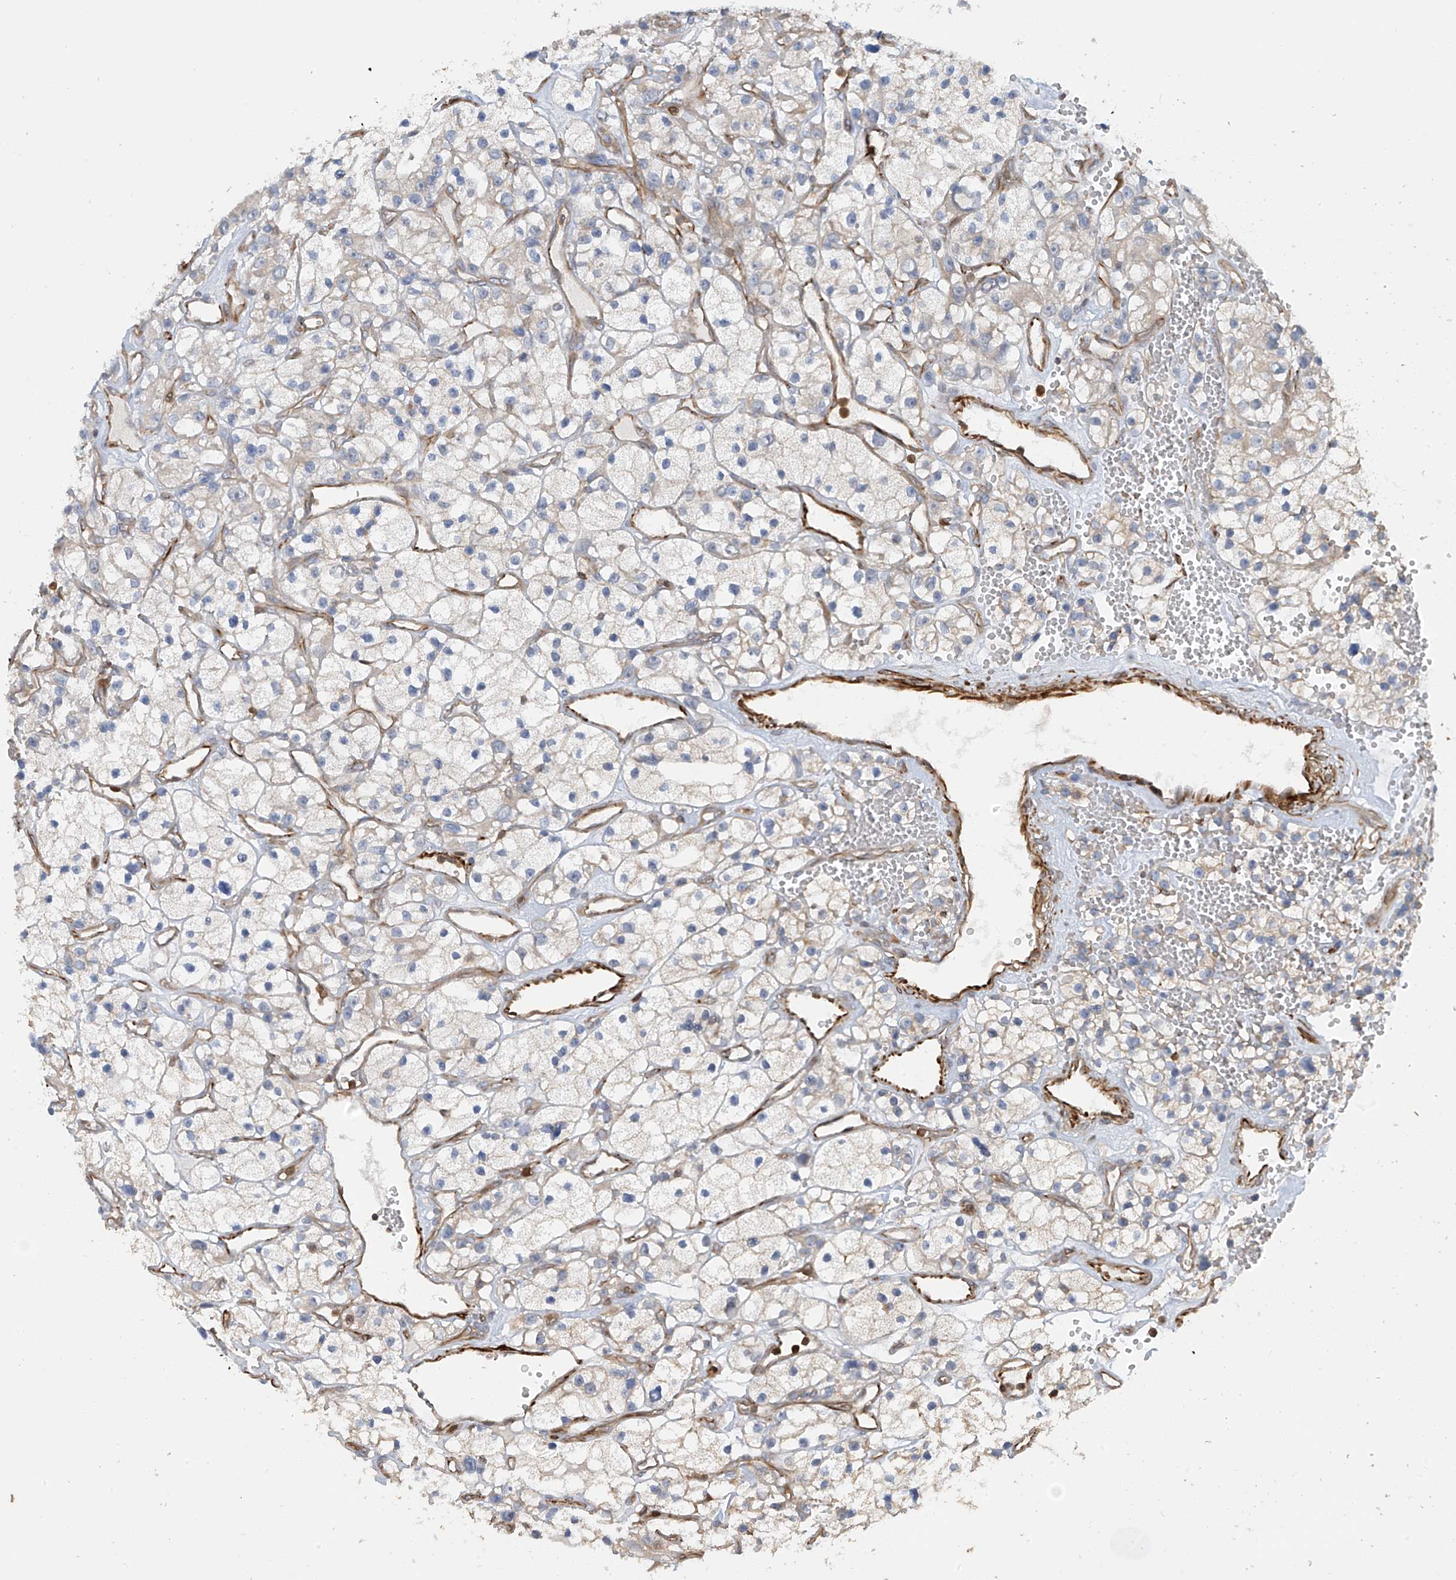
{"staining": {"intensity": "weak", "quantity": "<25%", "location": "cytoplasmic/membranous"}, "tissue": "renal cancer", "cell_type": "Tumor cells", "image_type": "cancer", "snomed": [{"axis": "morphology", "description": "Adenocarcinoma, NOS"}, {"axis": "topography", "description": "Kidney"}], "caption": "Renal cancer was stained to show a protein in brown. There is no significant staining in tumor cells.", "gene": "SH3BGRL3", "patient": {"sex": "female", "age": 57}}